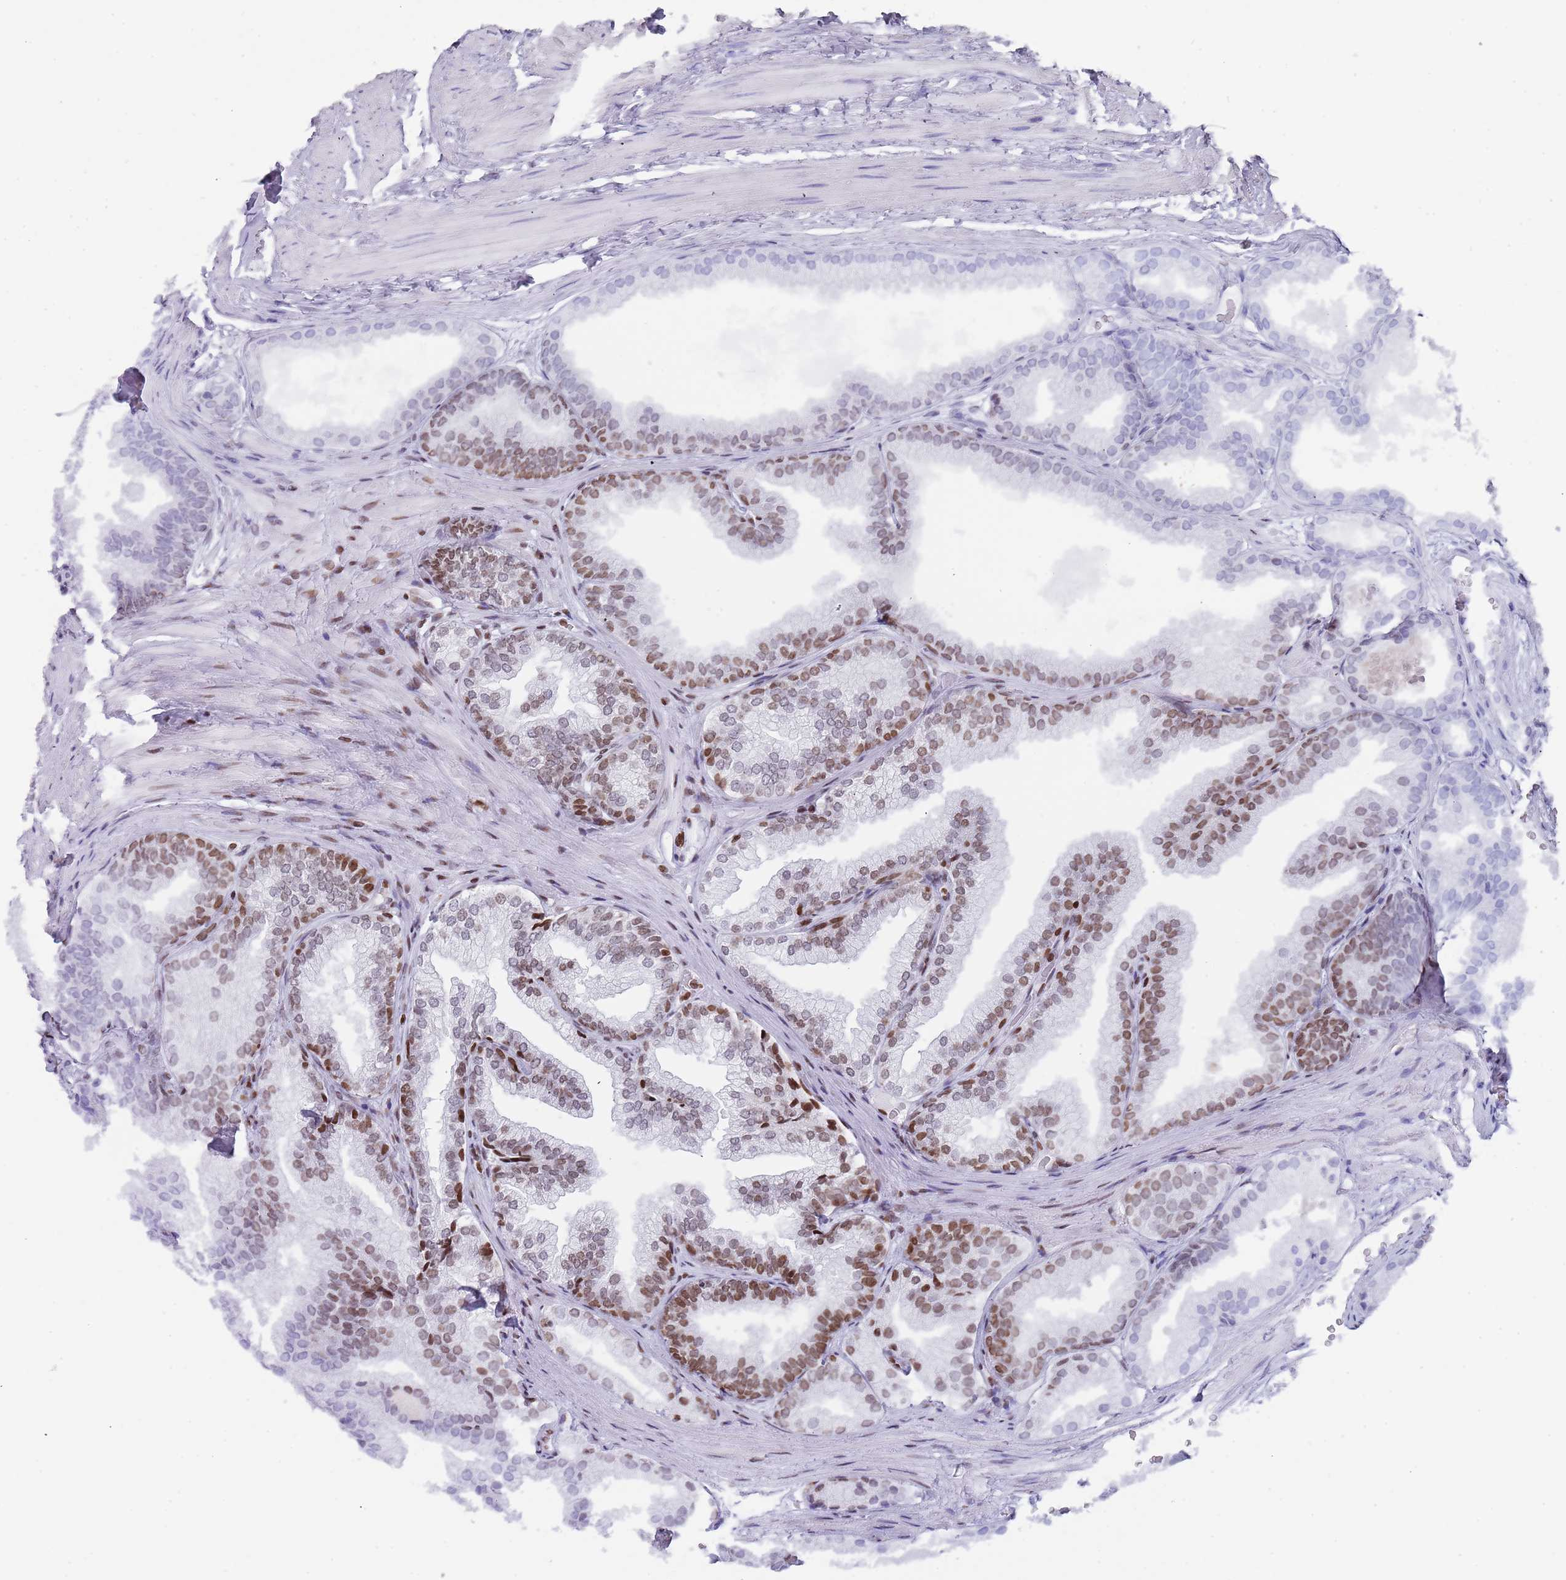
{"staining": {"intensity": "moderate", "quantity": "25%-75%", "location": "nuclear"}, "tissue": "prostate", "cell_type": "Glandular cells", "image_type": "normal", "snomed": [{"axis": "morphology", "description": "Normal tissue, NOS"}, {"axis": "topography", "description": "Prostate"}], "caption": "High-power microscopy captured an immunohistochemistry micrograph of benign prostate, revealing moderate nuclear expression in approximately 25%-75% of glandular cells.", "gene": "ENSG00000285547", "patient": {"sex": "male", "age": 76}}